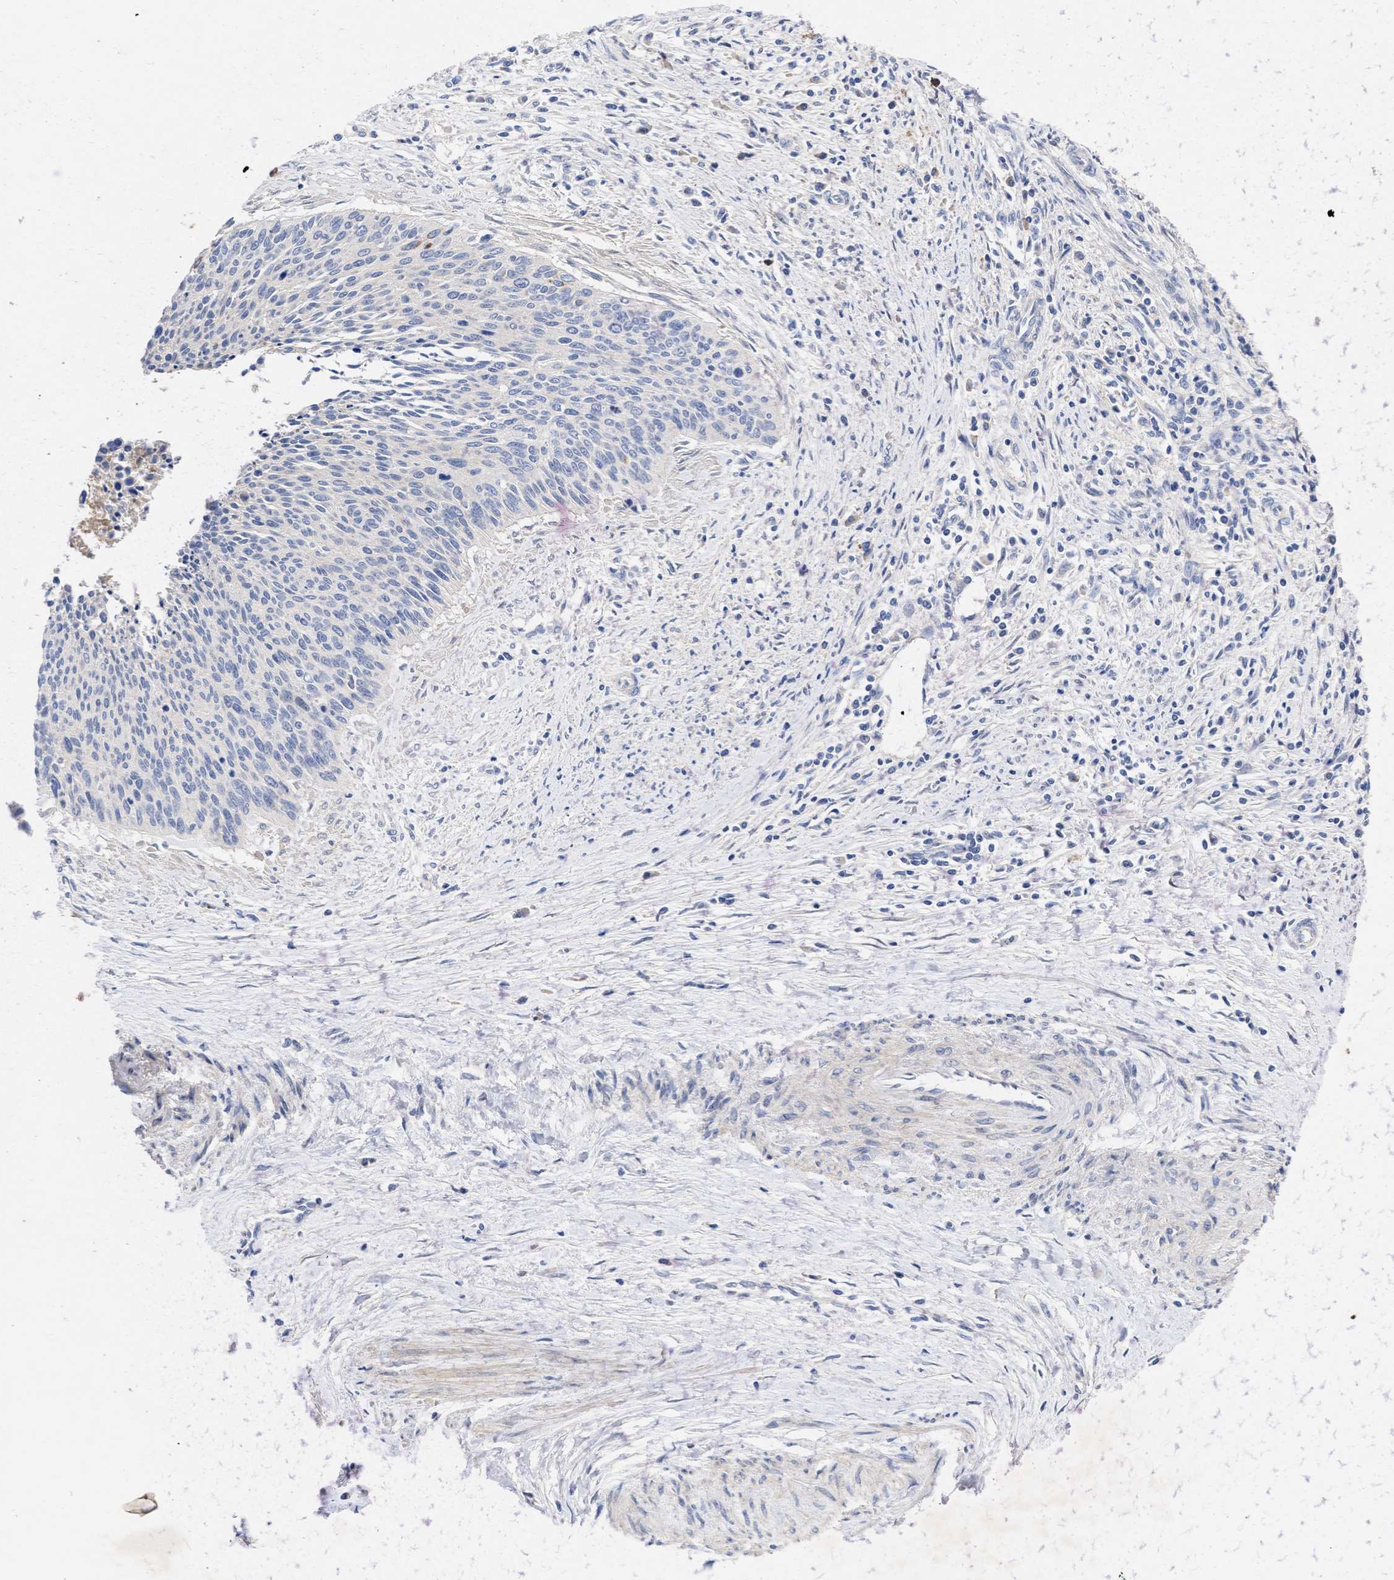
{"staining": {"intensity": "negative", "quantity": "none", "location": "none"}, "tissue": "cervical cancer", "cell_type": "Tumor cells", "image_type": "cancer", "snomed": [{"axis": "morphology", "description": "Squamous cell carcinoma, NOS"}, {"axis": "topography", "description": "Cervix"}], "caption": "Image shows no significant protein staining in tumor cells of cervical cancer (squamous cell carcinoma). (DAB (3,3'-diaminobenzidine) immunohistochemistry (IHC) visualized using brightfield microscopy, high magnification).", "gene": "ARHGEF4", "patient": {"sex": "female", "age": 55}}